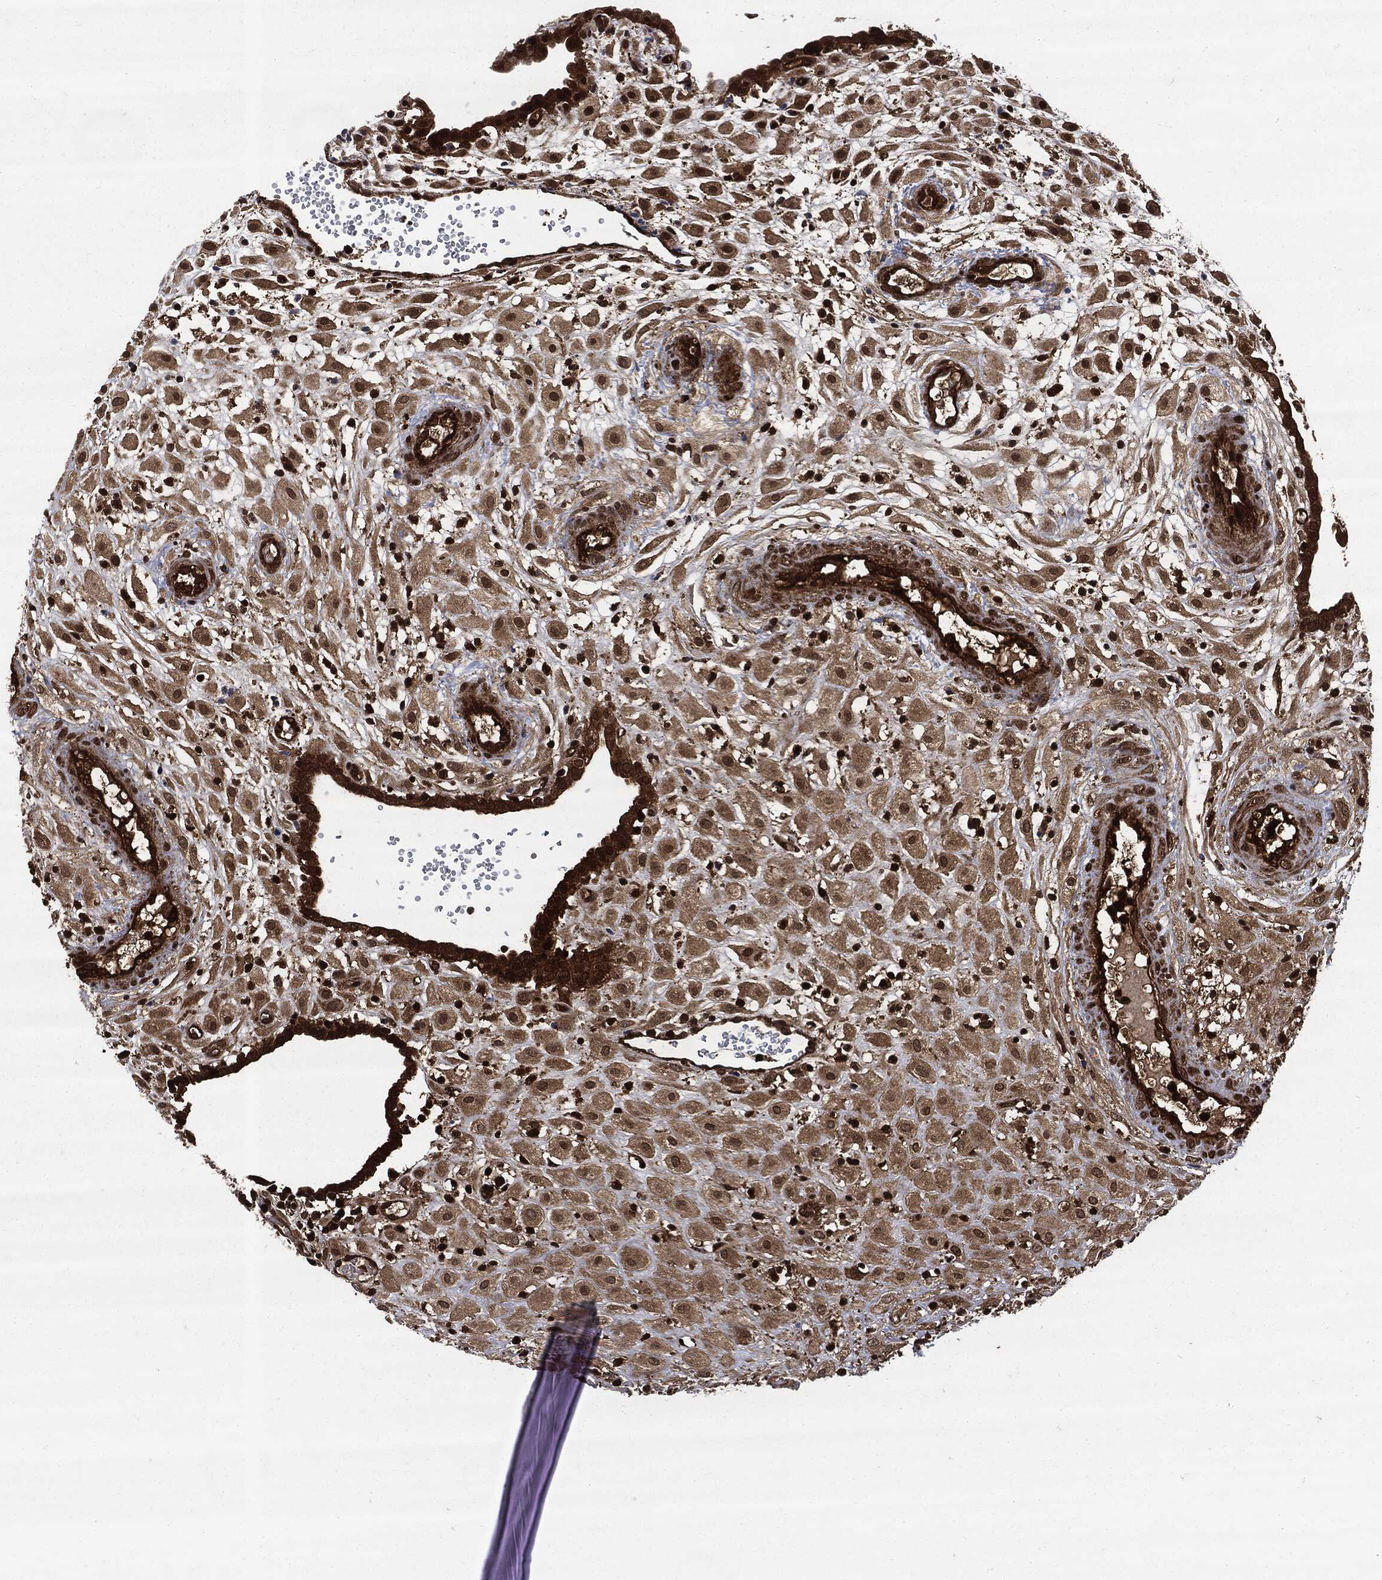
{"staining": {"intensity": "strong", "quantity": ">75%", "location": "cytoplasmic/membranous"}, "tissue": "placenta", "cell_type": "Decidual cells", "image_type": "normal", "snomed": [{"axis": "morphology", "description": "Normal tissue, NOS"}, {"axis": "topography", "description": "Placenta"}], "caption": "IHC histopathology image of unremarkable placenta stained for a protein (brown), which exhibits high levels of strong cytoplasmic/membranous expression in approximately >75% of decidual cells.", "gene": "YWHAB", "patient": {"sex": "female", "age": 24}}